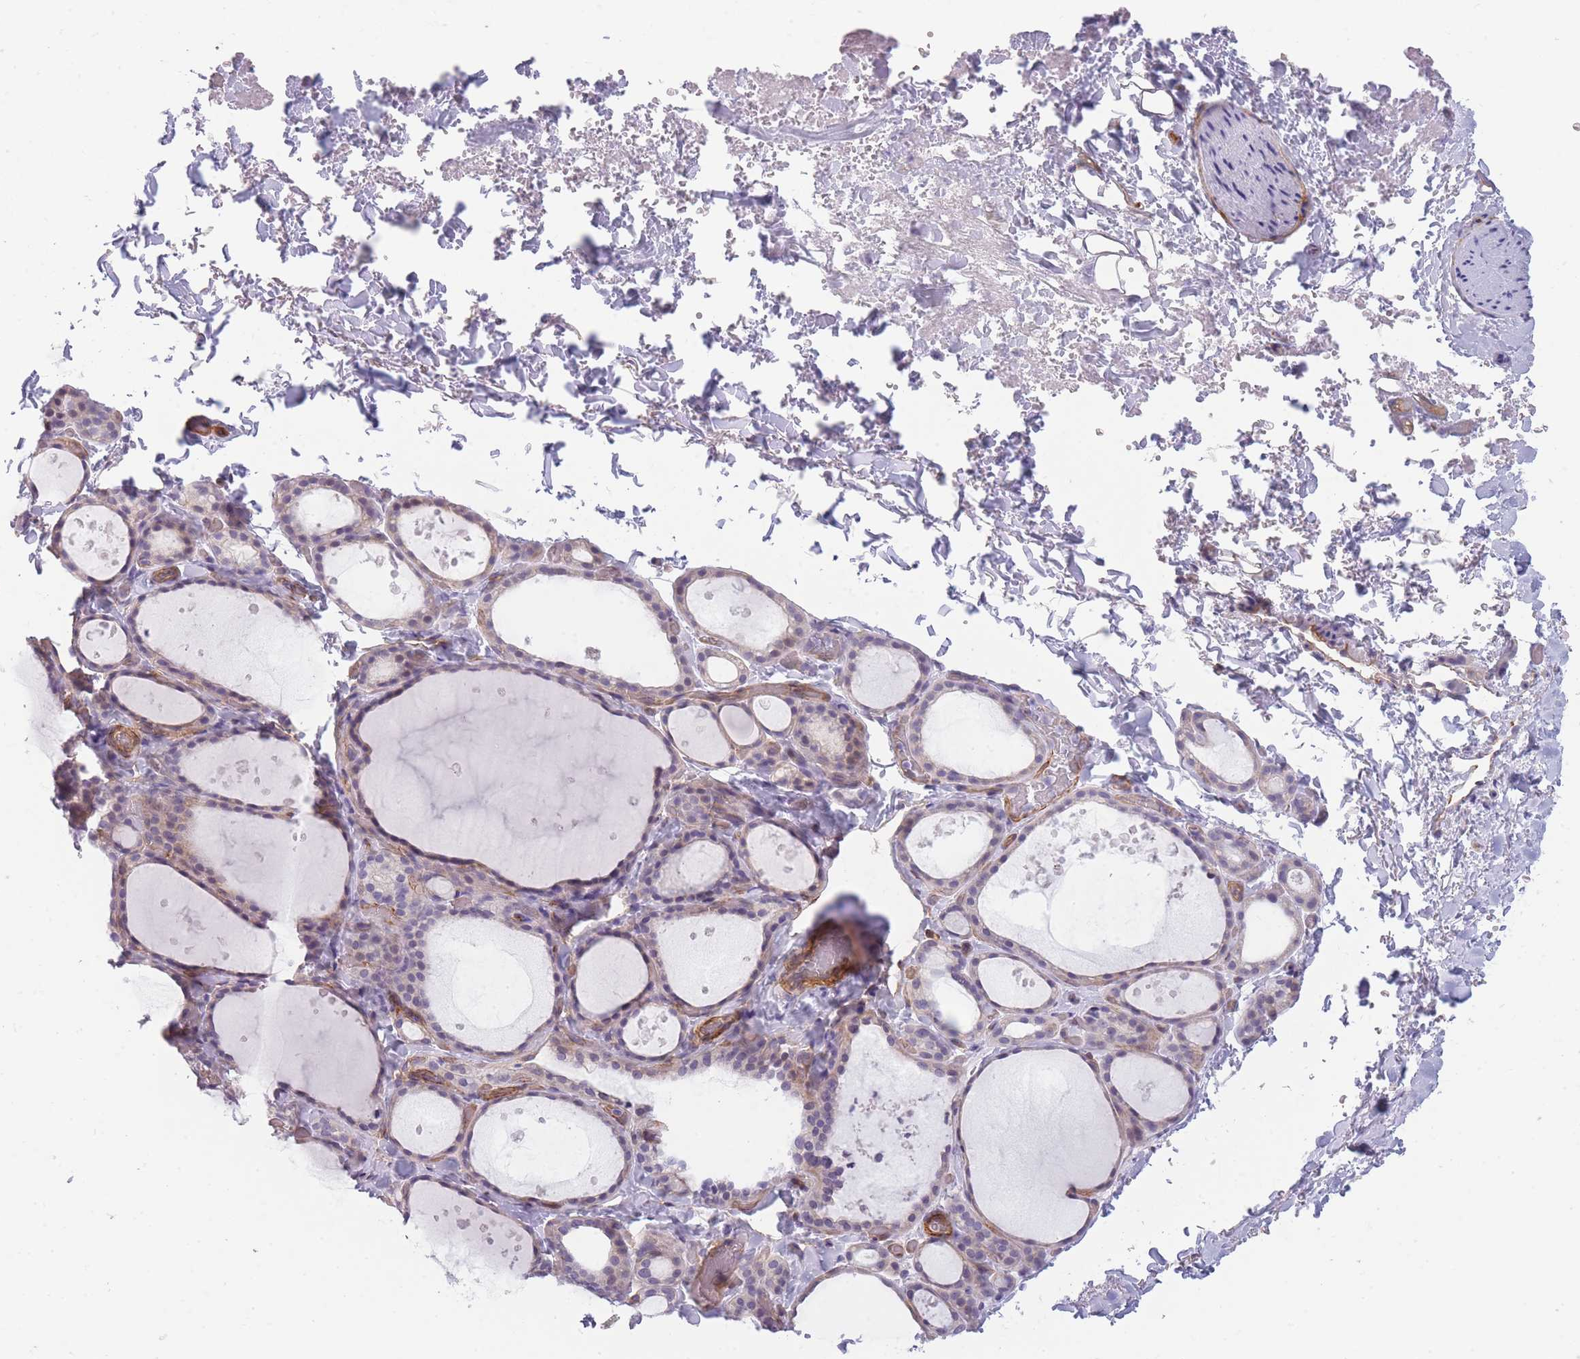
{"staining": {"intensity": "weak", "quantity": "<25%", "location": "cytoplasmic/membranous"}, "tissue": "thyroid gland", "cell_type": "Glandular cells", "image_type": "normal", "snomed": [{"axis": "morphology", "description": "Normal tissue, NOS"}, {"axis": "topography", "description": "Thyroid gland"}], "caption": "IHC photomicrograph of normal thyroid gland: human thyroid gland stained with DAB (3,3'-diaminobenzidine) shows no significant protein positivity in glandular cells.", "gene": "OR6B2", "patient": {"sex": "female", "age": 44}}